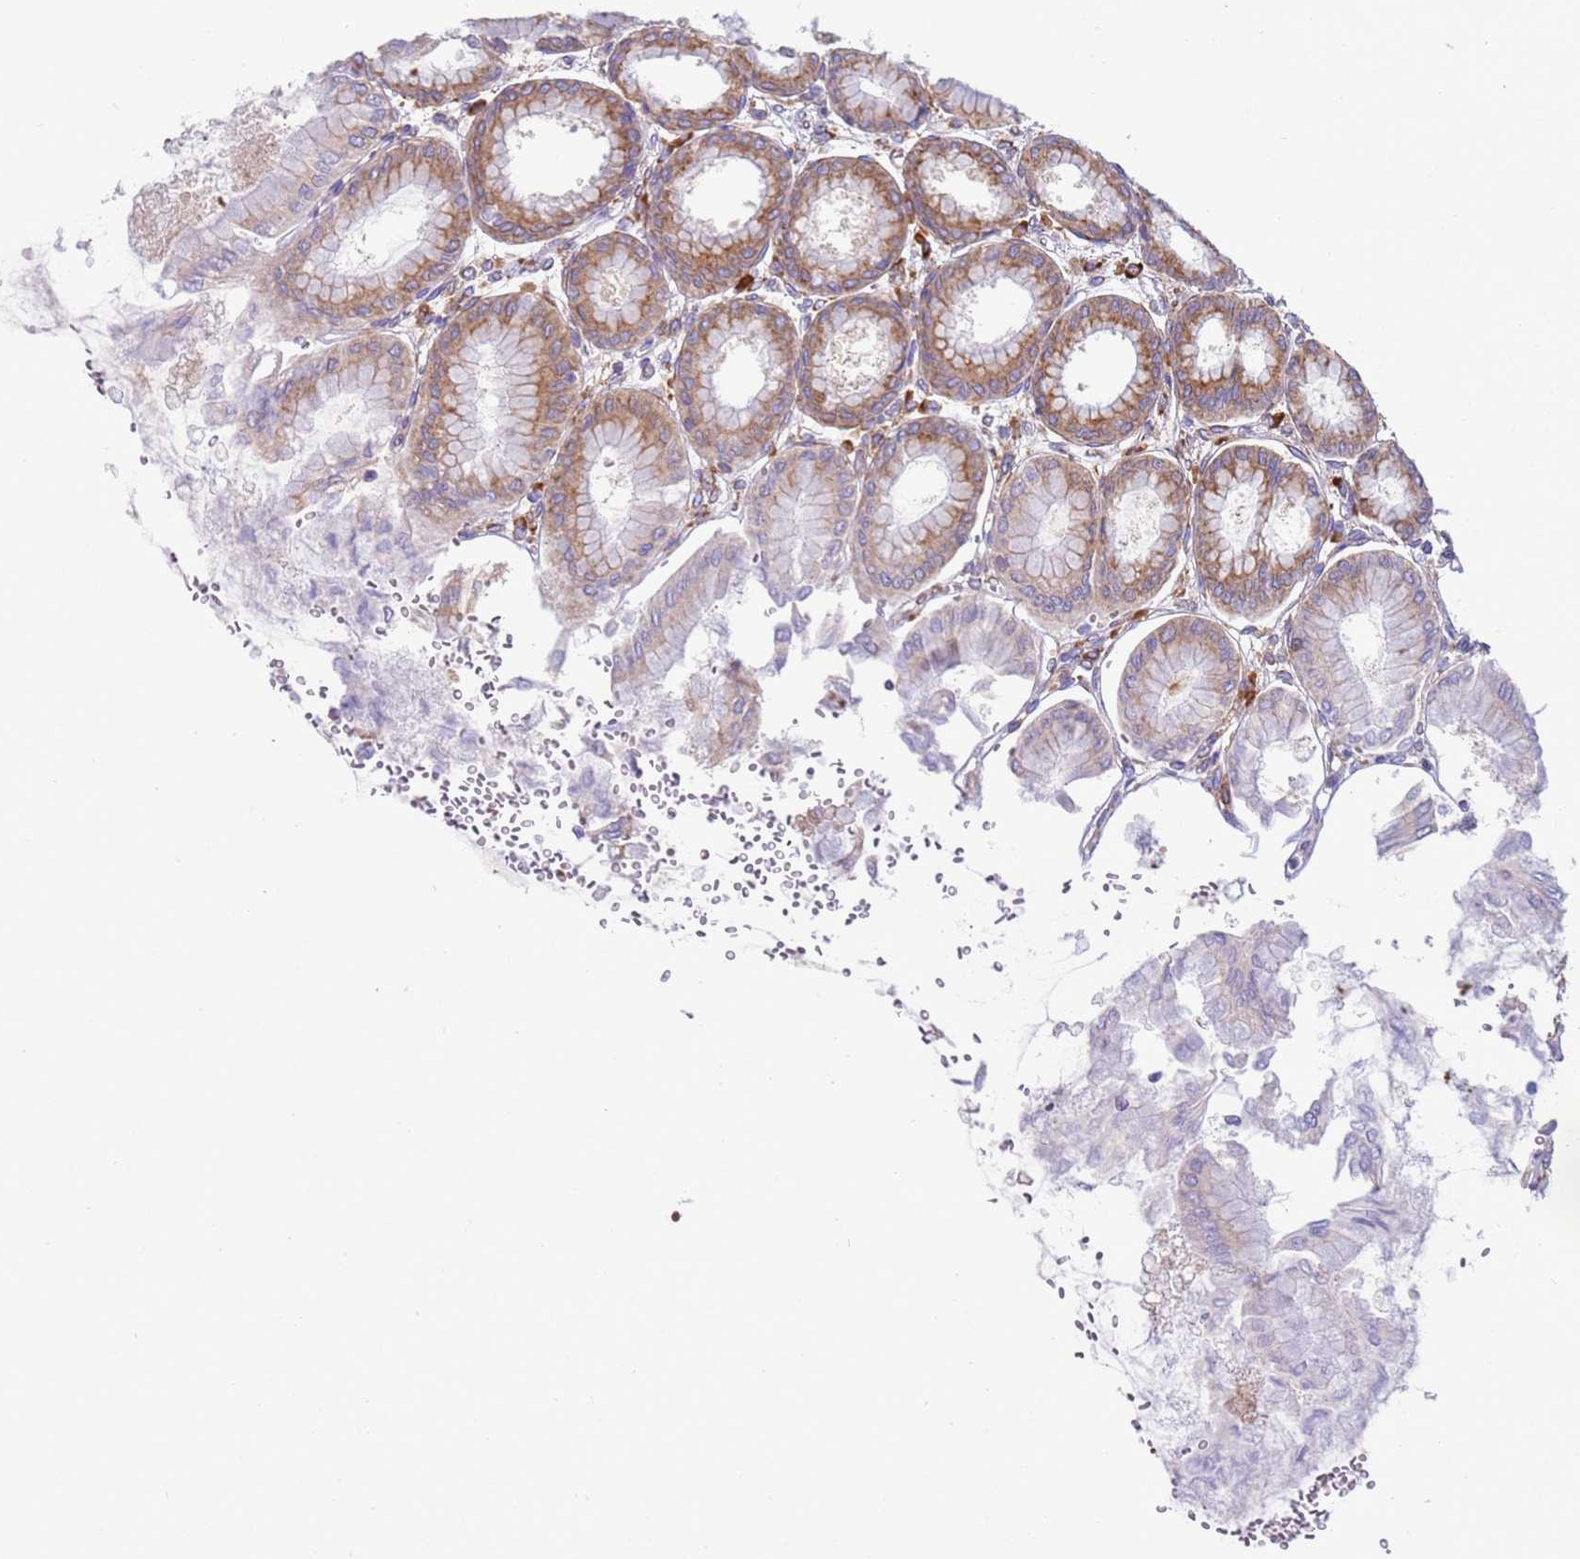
{"staining": {"intensity": "moderate", "quantity": ">75%", "location": "cytoplasmic/membranous"}, "tissue": "stomach", "cell_type": "Glandular cells", "image_type": "normal", "snomed": [{"axis": "morphology", "description": "Normal tissue, NOS"}, {"axis": "topography", "description": "Stomach, upper"}], "caption": "Brown immunohistochemical staining in unremarkable stomach exhibits moderate cytoplasmic/membranous expression in about >75% of glandular cells.", "gene": "VARS1", "patient": {"sex": "female", "age": 56}}